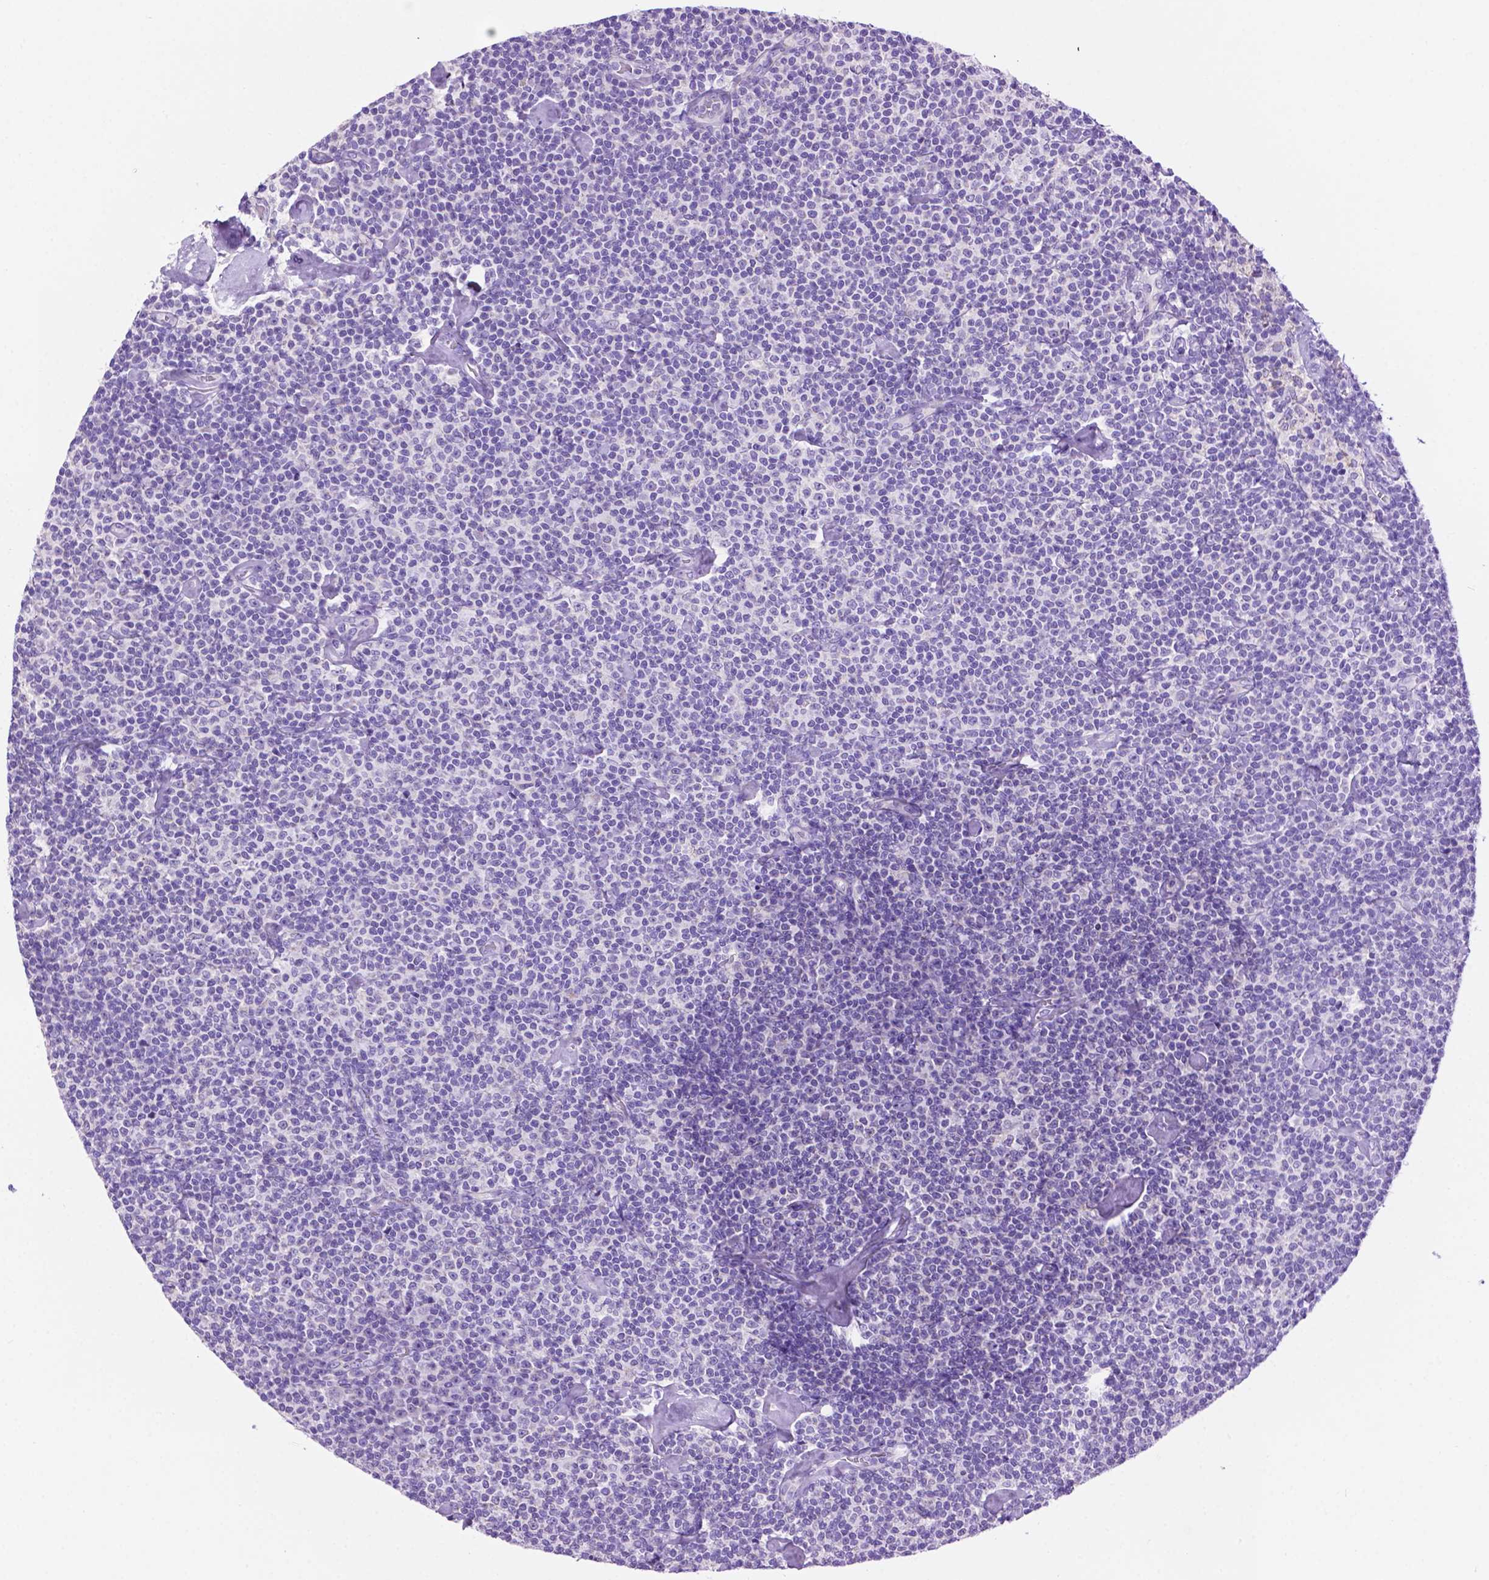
{"staining": {"intensity": "negative", "quantity": "none", "location": "none"}, "tissue": "lymphoma", "cell_type": "Tumor cells", "image_type": "cancer", "snomed": [{"axis": "morphology", "description": "Malignant lymphoma, non-Hodgkin's type, Low grade"}, {"axis": "topography", "description": "Lymph node"}], "caption": "Immunohistochemistry of human malignant lymphoma, non-Hodgkin's type (low-grade) shows no staining in tumor cells.", "gene": "PHYHIP", "patient": {"sex": "male", "age": 81}}